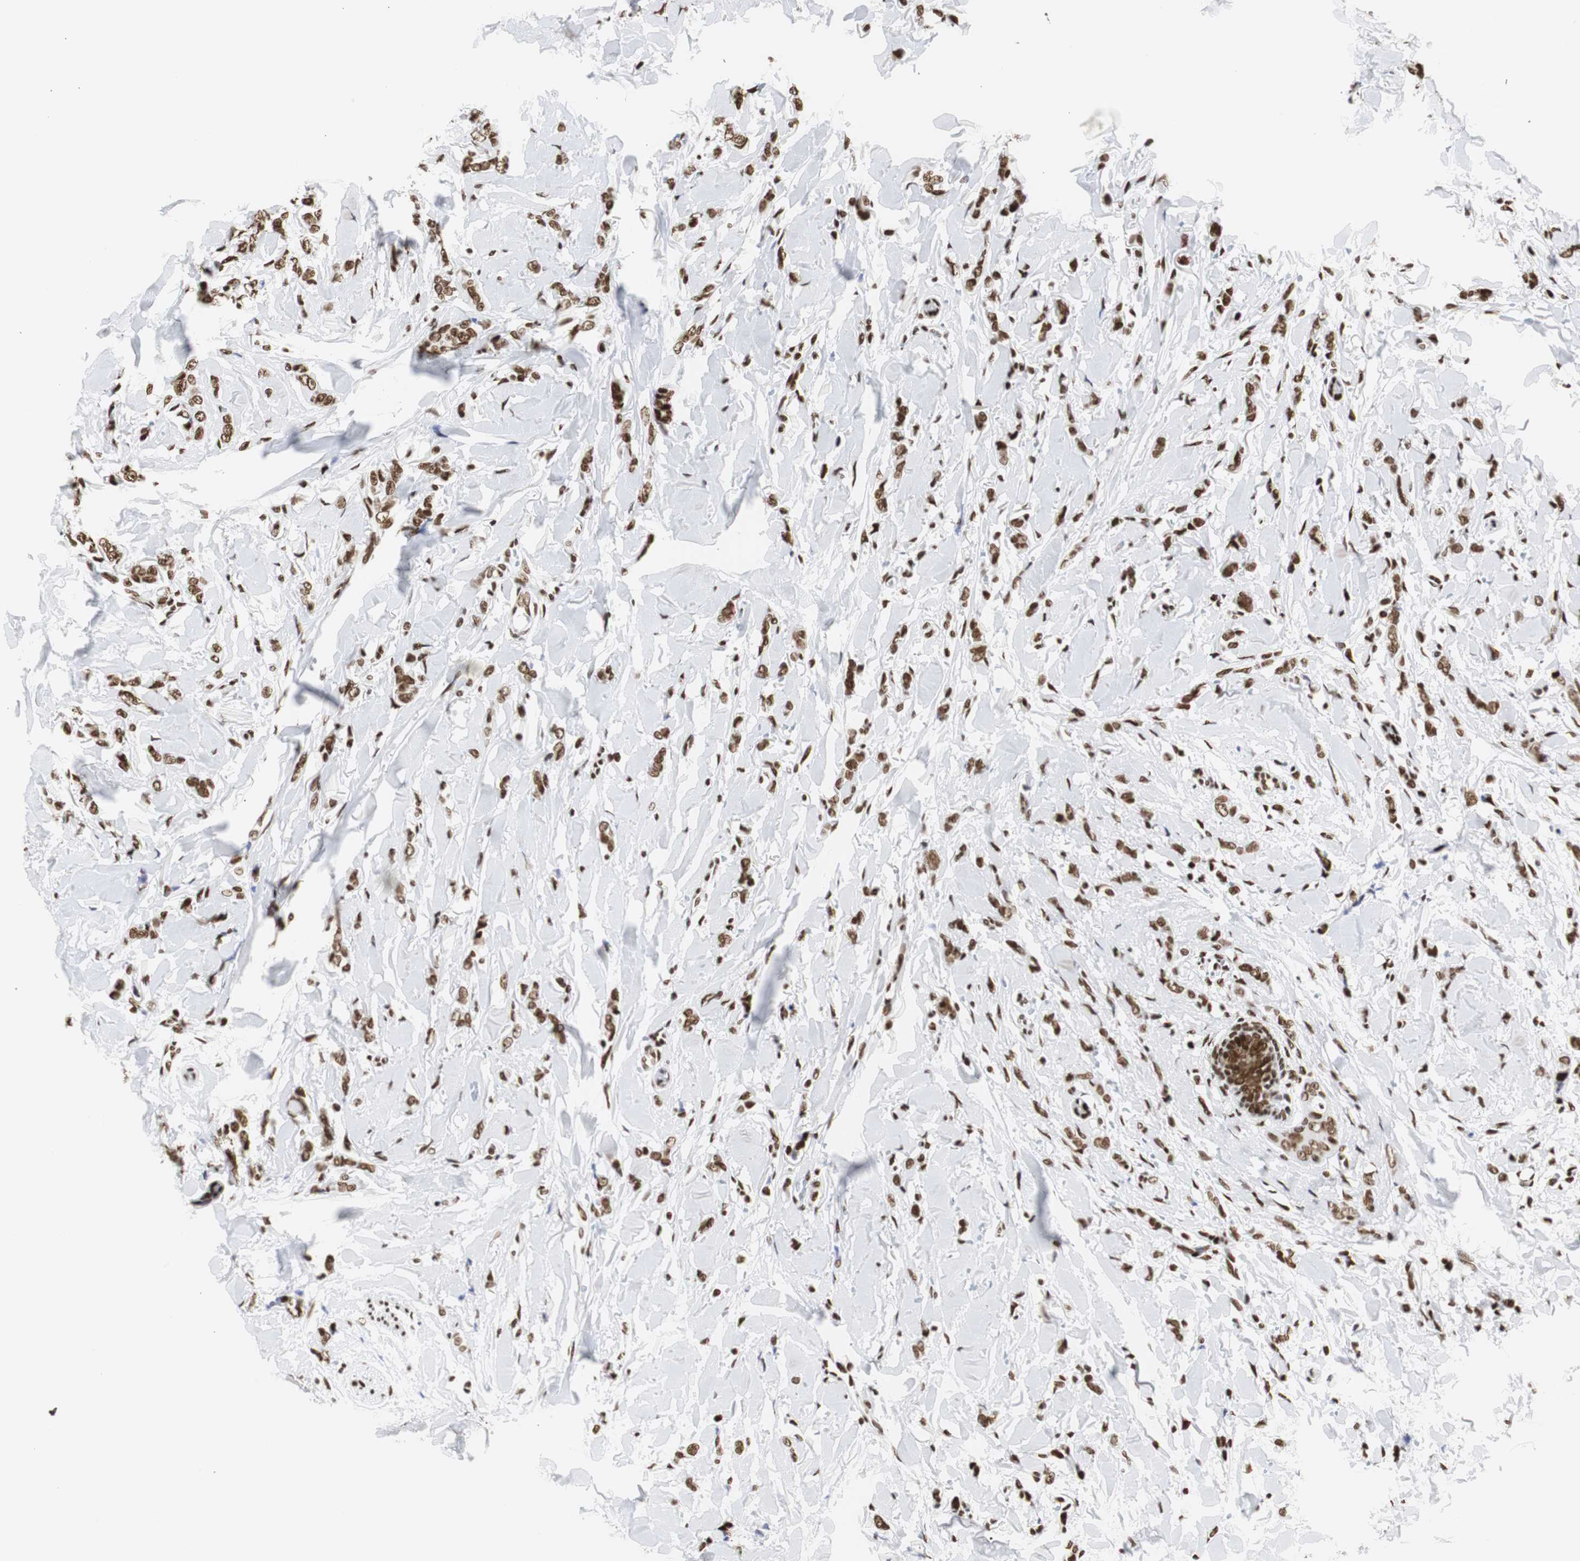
{"staining": {"intensity": "strong", "quantity": ">75%", "location": "nuclear"}, "tissue": "breast cancer", "cell_type": "Tumor cells", "image_type": "cancer", "snomed": [{"axis": "morphology", "description": "Lobular carcinoma"}, {"axis": "topography", "description": "Skin"}, {"axis": "topography", "description": "Breast"}], "caption": "DAB immunohistochemical staining of breast cancer (lobular carcinoma) reveals strong nuclear protein positivity in about >75% of tumor cells.", "gene": "HNRNPH2", "patient": {"sex": "female", "age": 46}}